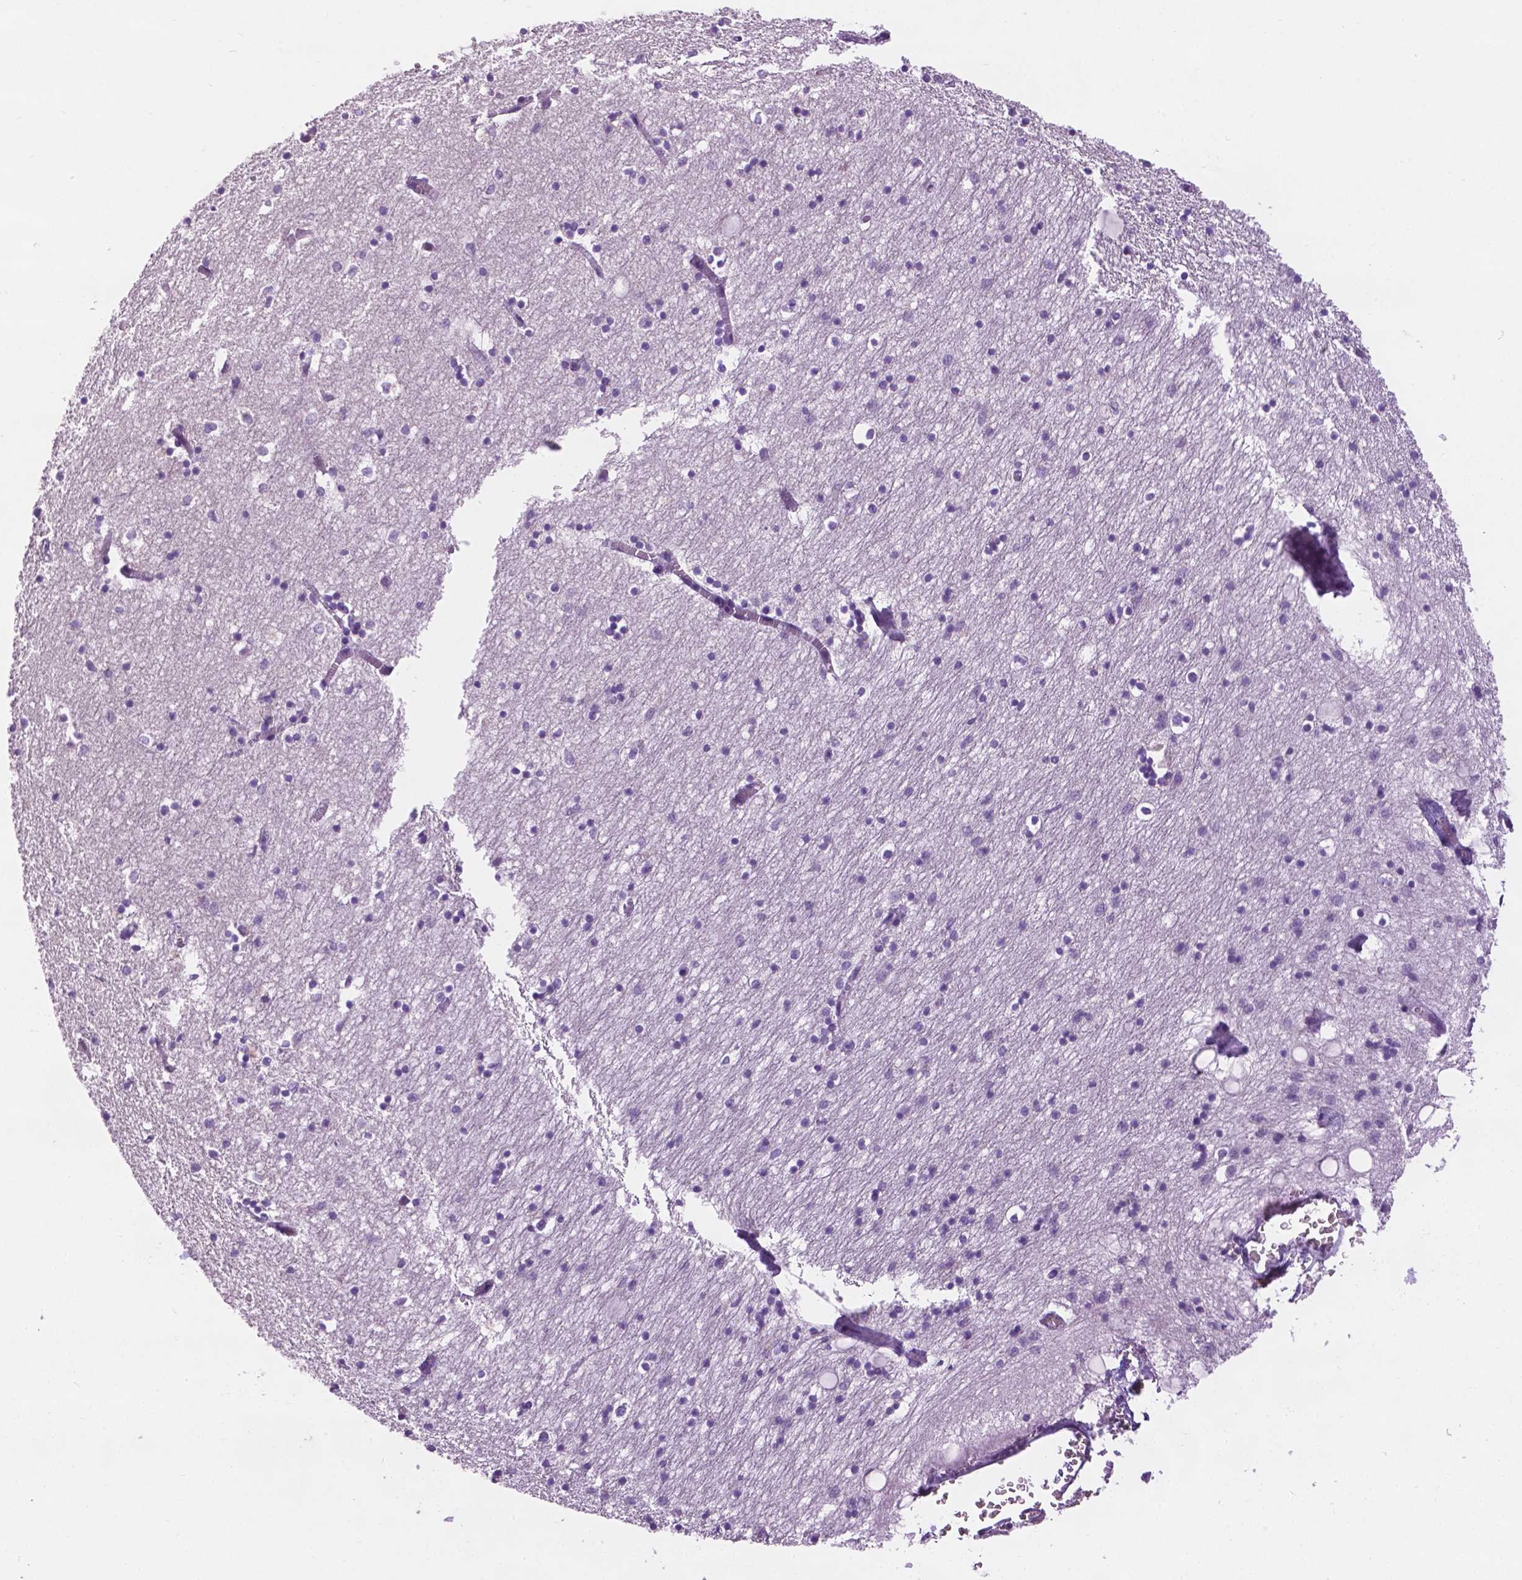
{"staining": {"intensity": "negative", "quantity": "none", "location": "none"}, "tissue": "hippocampus", "cell_type": "Glial cells", "image_type": "normal", "snomed": [{"axis": "morphology", "description": "Normal tissue, NOS"}, {"axis": "topography", "description": "Lateral ventricle wall"}, {"axis": "topography", "description": "Hippocampus"}], "caption": "DAB immunohistochemical staining of unremarkable human hippocampus exhibits no significant expression in glial cells.", "gene": "DENND4A", "patient": {"sex": "female", "age": 63}}